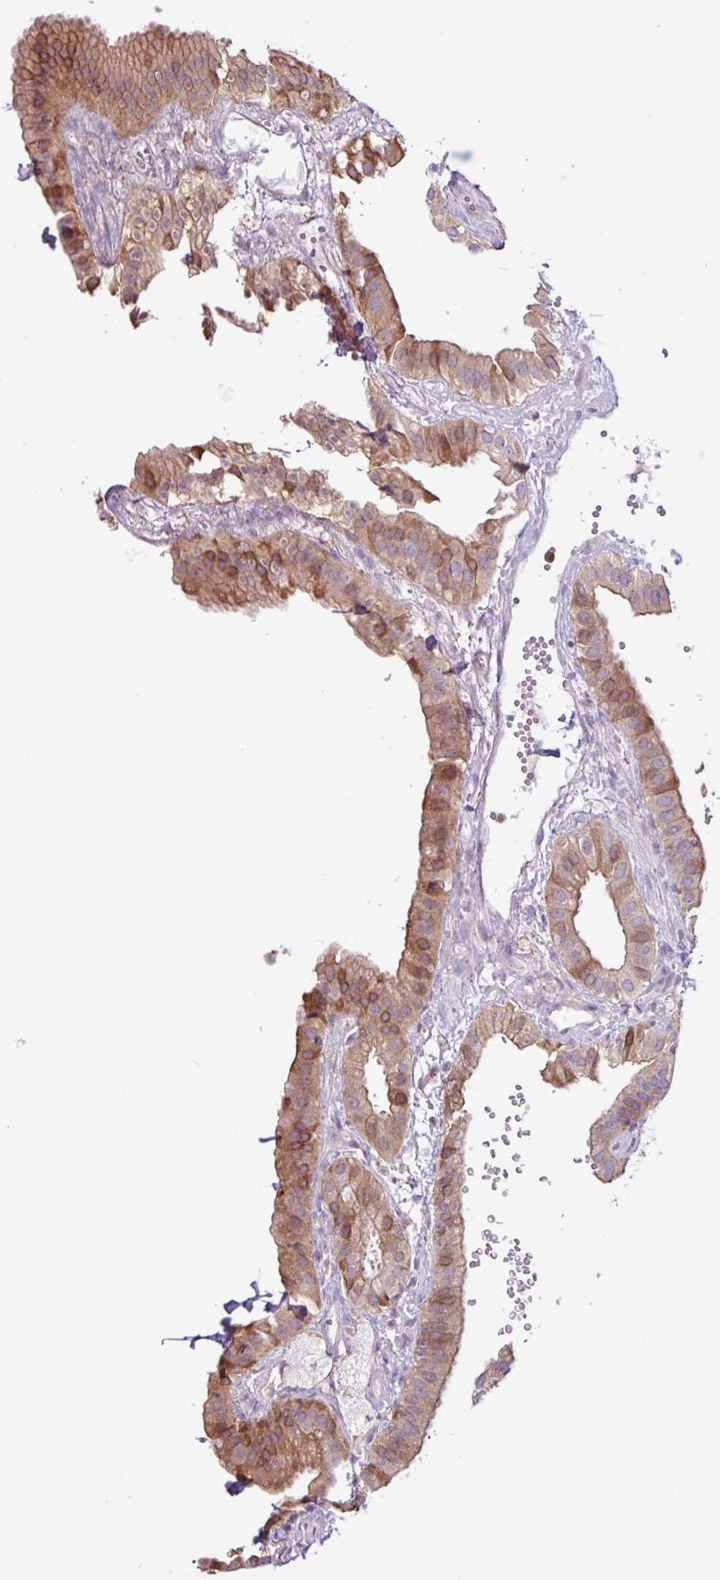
{"staining": {"intensity": "moderate", "quantity": "25%-75%", "location": "cytoplasmic/membranous"}, "tissue": "gallbladder", "cell_type": "Glandular cells", "image_type": "normal", "snomed": [{"axis": "morphology", "description": "Normal tissue, NOS"}, {"axis": "topography", "description": "Gallbladder"}], "caption": "Immunohistochemistry (IHC) (DAB (3,3'-diaminobenzidine)) staining of unremarkable human gallbladder displays moderate cytoplasmic/membranous protein staining in about 25%-75% of glandular cells. (IHC, brightfield microscopy, high magnification).", "gene": "ACTR3B", "patient": {"sex": "female", "age": 61}}